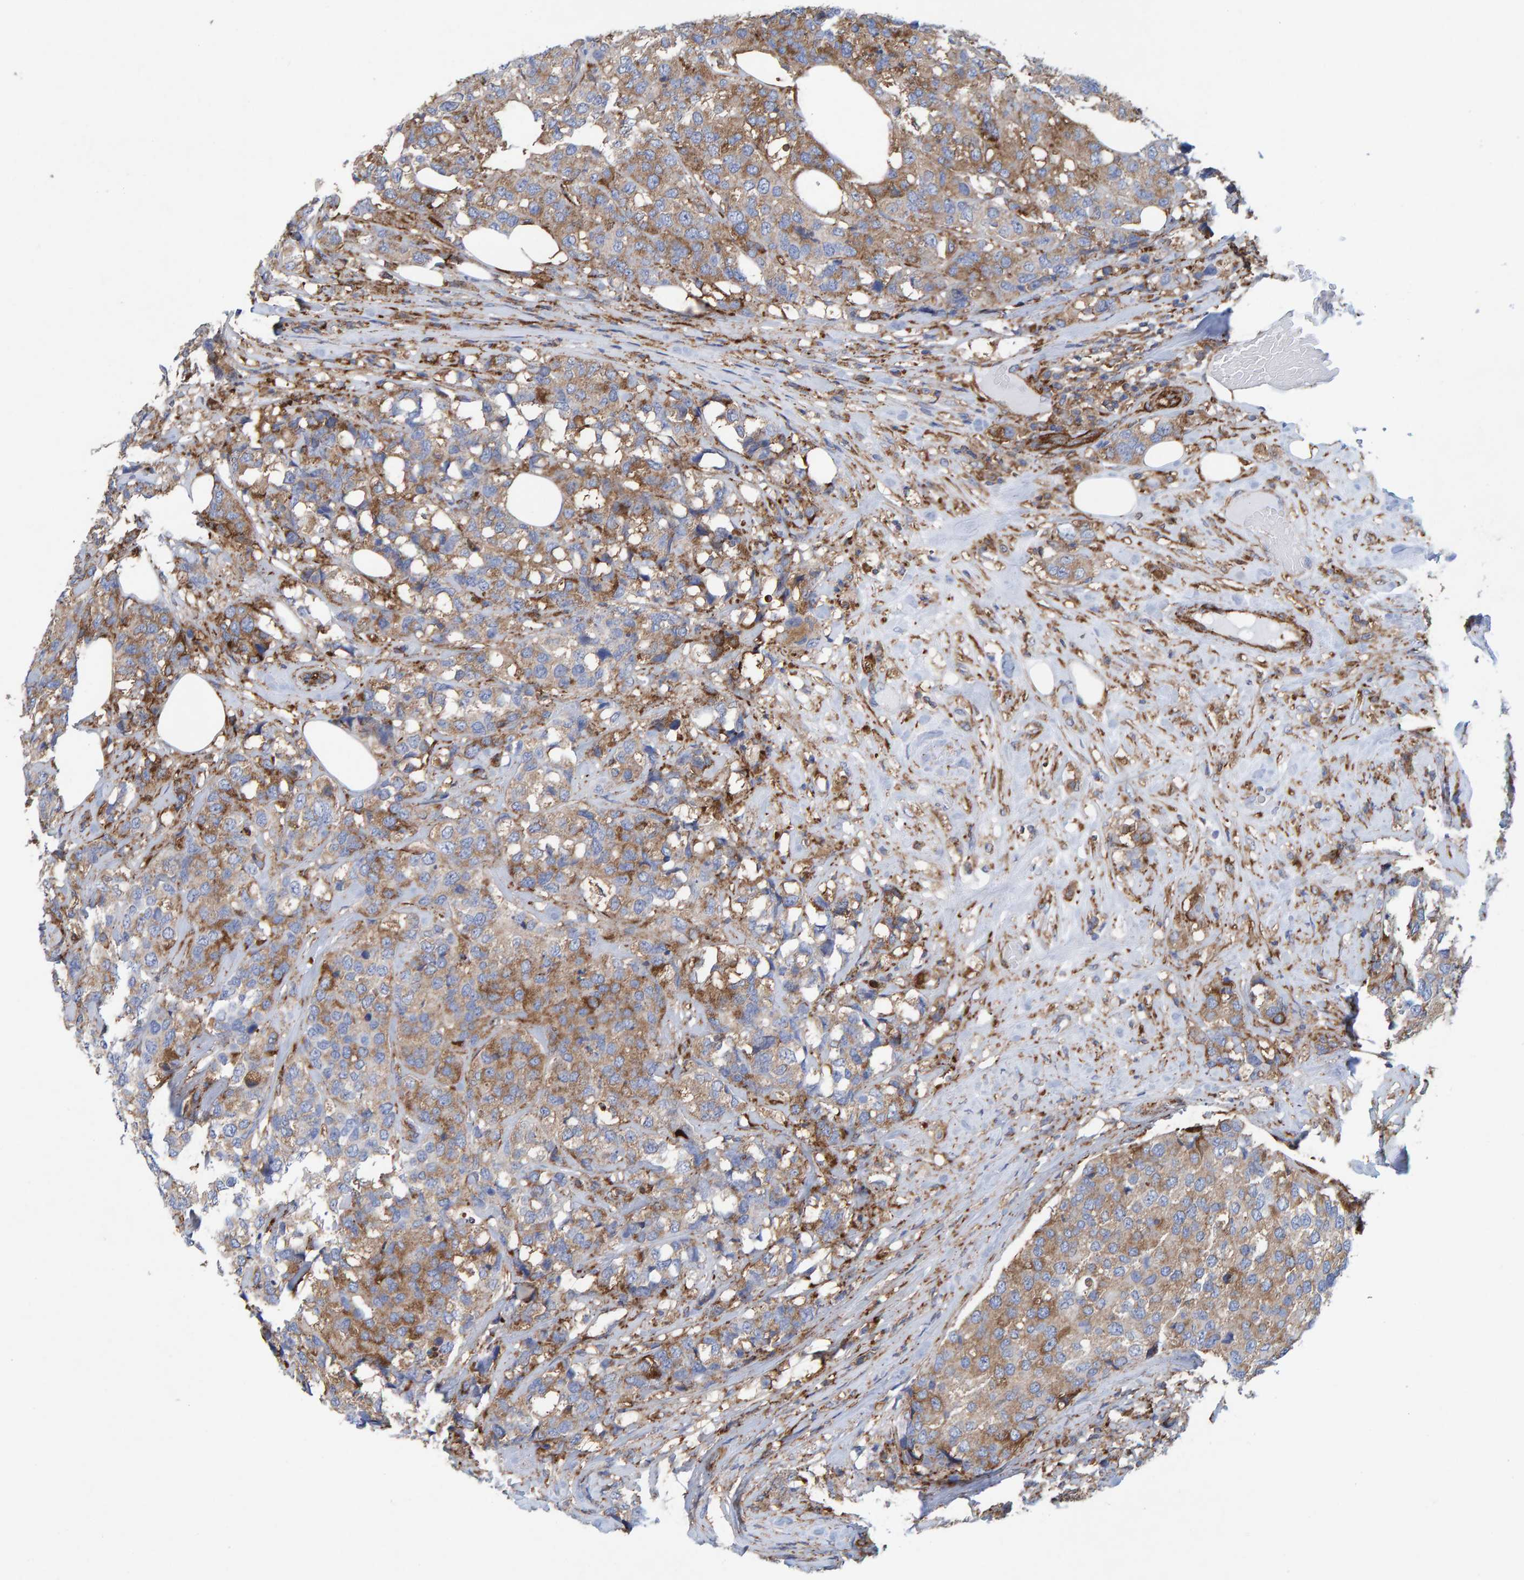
{"staining": {"intensity": "moderate", "quantity": "25%-75%", "location": "cytoplasmic/membranous"}, "tissue": "breast cancer", "cell_type": "Tumor cells", "image_type": "cancer", "snomed": [{"axis": "morphology", "description": "Lobular carcinoma"}, {"axis": "topography", "description": "Breast"}], "caption": "Breast lobular carcinoma stained with a protein marker displays moderate staining in tumor cells.", "gene": "MVP", "patient": {"sex": "female", "age": 59}}